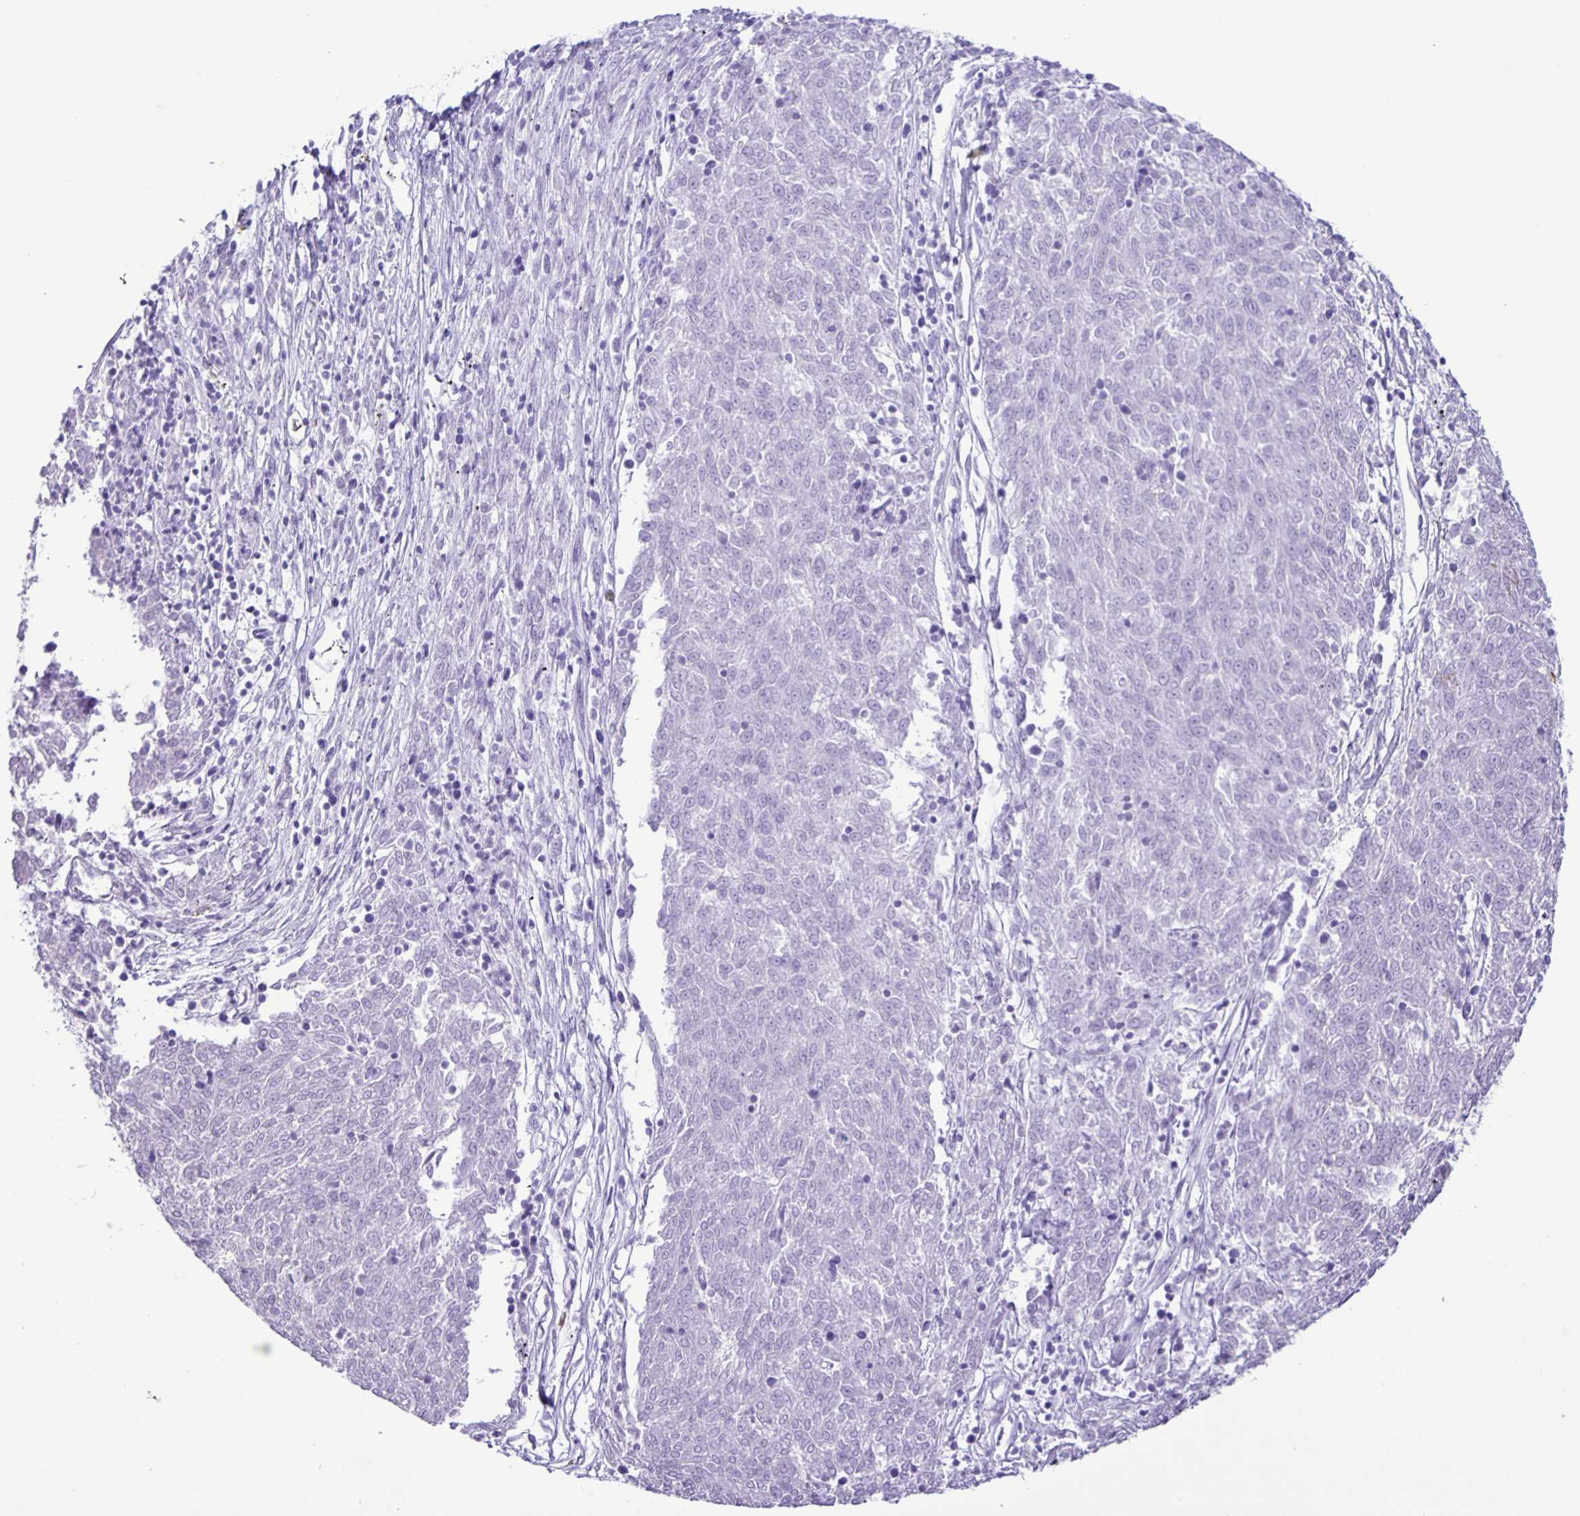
{"staining": {"intensity": "negative", "quantity": "none", "location": "none"}, "tissue": "melanoma", "cell_type": "Tumor cells", "image_type": "cancer", "snomed": [{"axis": "morphology", "description": "Malignant melanoma, NOS"}, {"axis": "topography", "description": "Skin"}], "caption": "The immunohistochemistry (IHC) image has no significant positivity in tumor cells of melanoma tissue.", "gene": "EZHIP", "patient": {"sex": "female", "age": 72}}